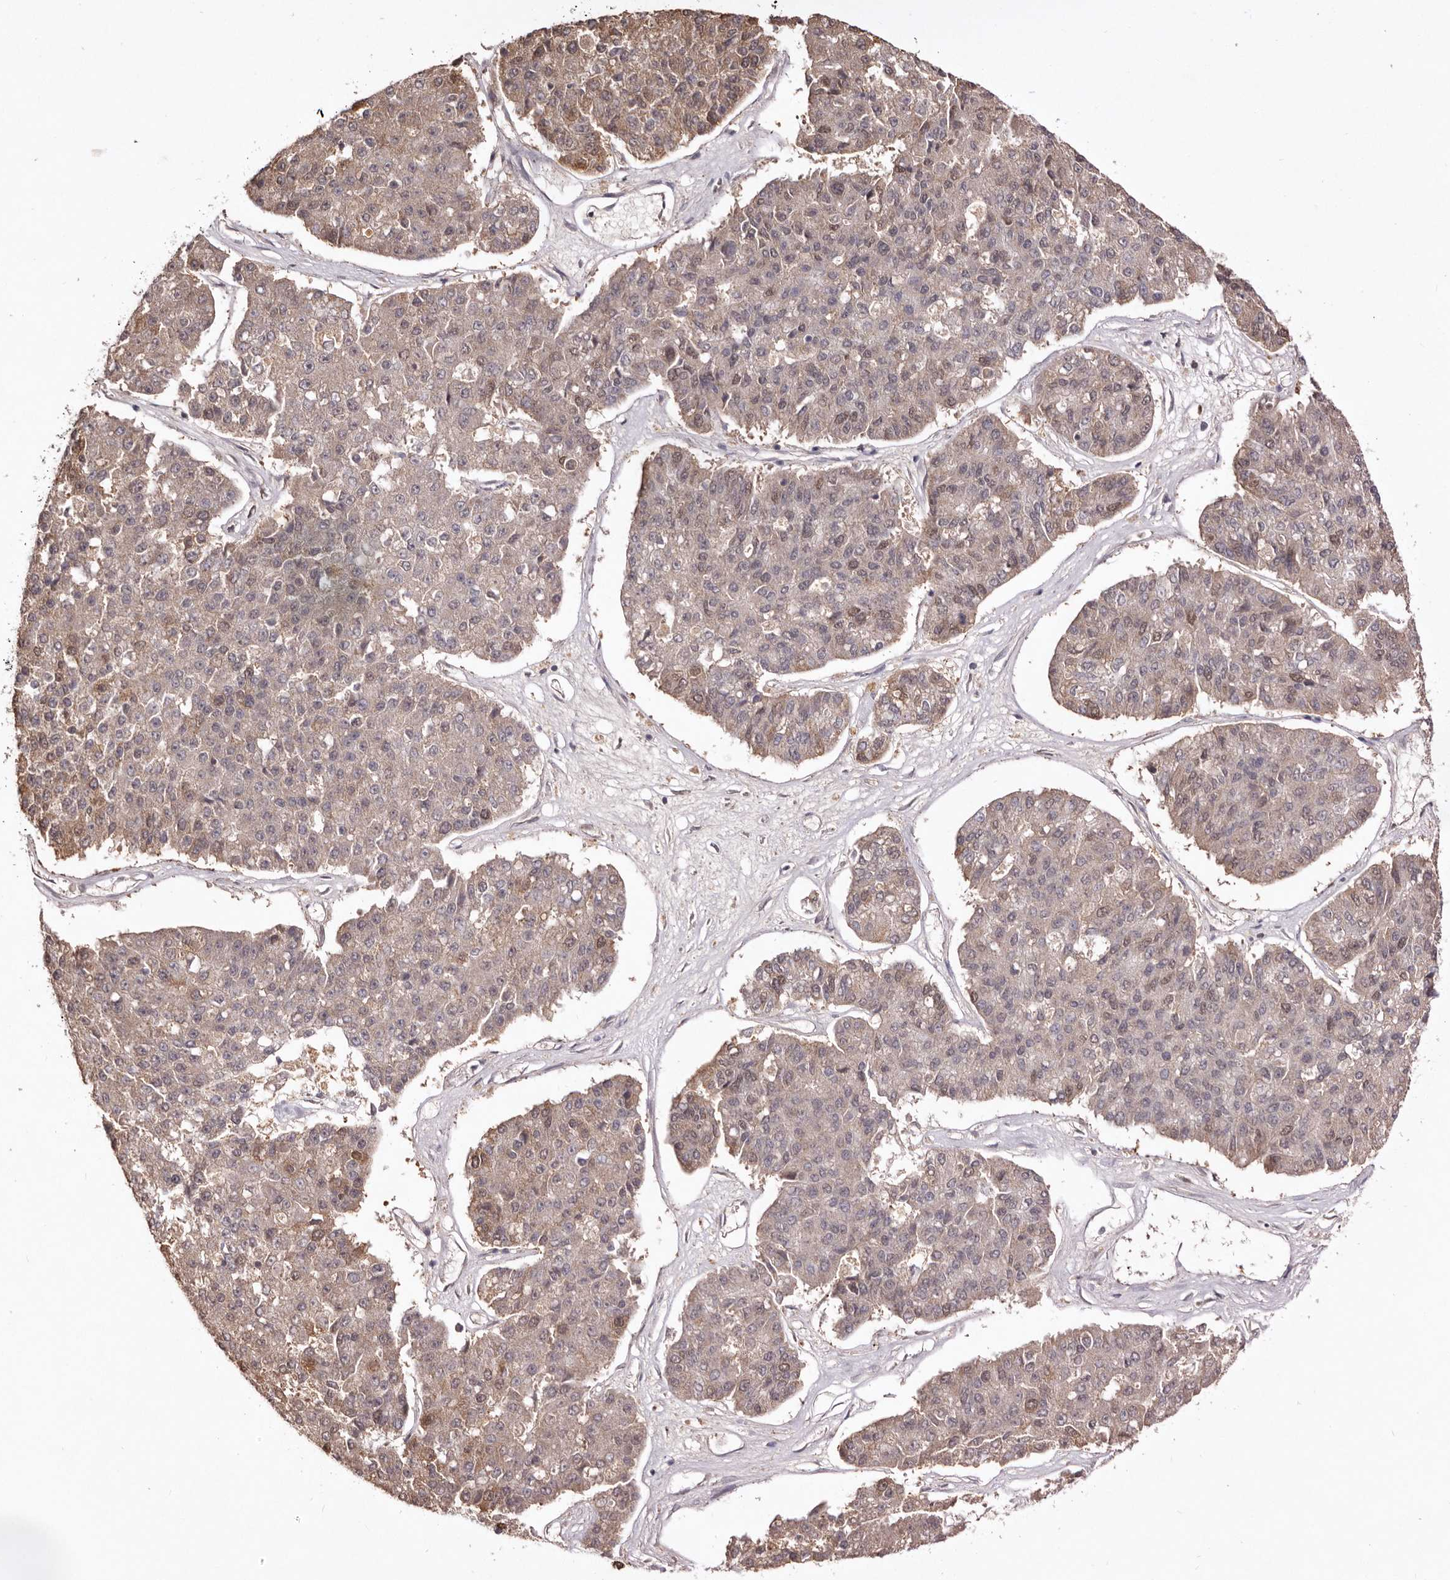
{"staining": {"intensity": "moderate", "quantity": "25%-75%", "location": "nuclear"}, "tissue": "pancreatic cancer", "cell_type": "Tumor cells", "image_type": "cancer", "snomed": [{"axis": "morphology", "description": "Adenocarcinoma, NOS"}, {"axis": "topography", "description": "Pancreas"}], "caption": "A brown stain shows moderate nuclear positivity of a protein in human pancreatic cancer (adenocarcinoma) tumor cells.", "gene": "NOTCH1", "patient": {"sex": "male", "age": 50}}